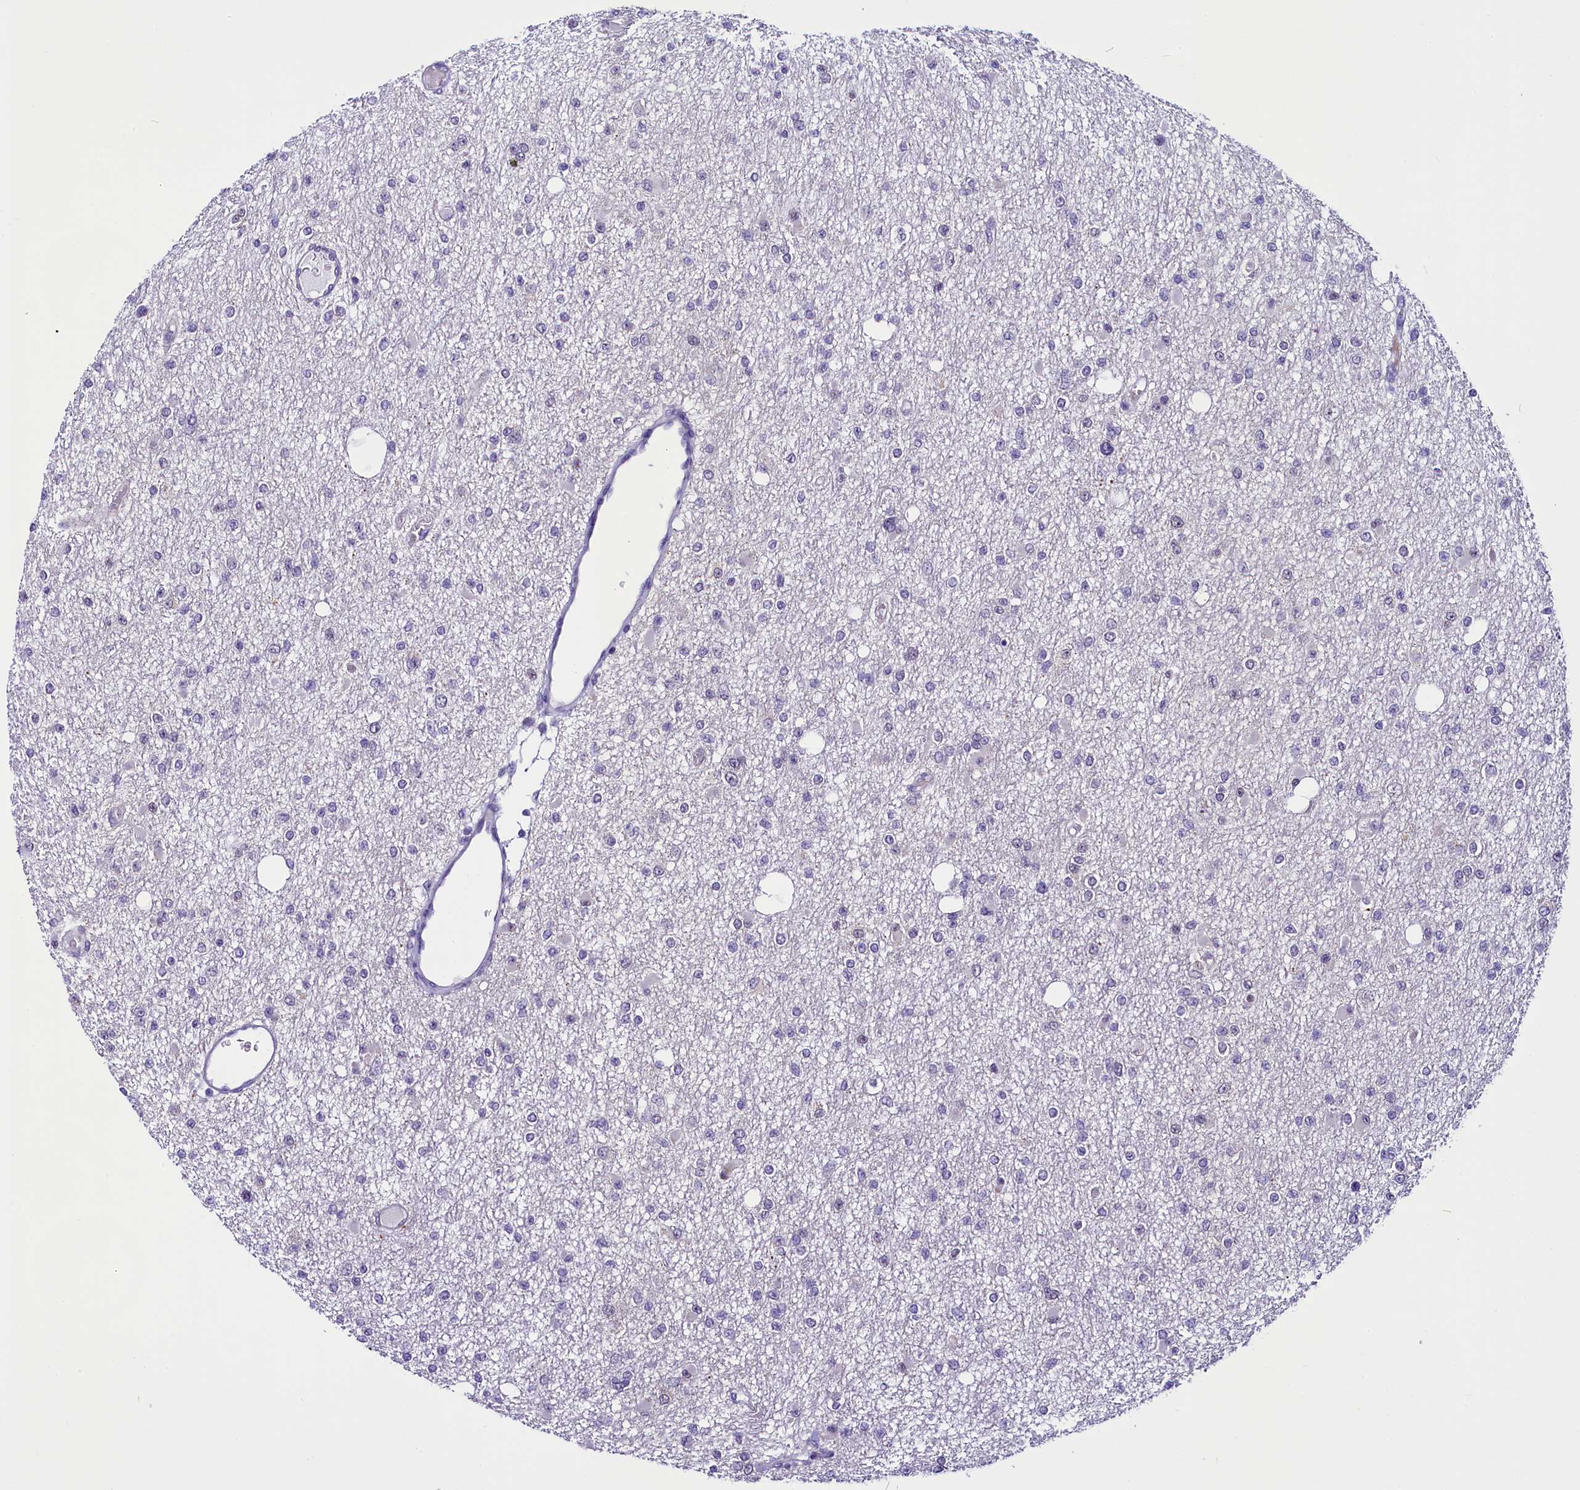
{"staining": {"intensity": "negative", "quantity": "none", "location": "none"}, "tissue": "glioma", "cell_type": "Tumor cells", "image_type": "cancer", "snomed": [{"axis": "morphology", "description": "Glioma, malignant, Low grade"}, {"axis": "topography", "description": "Brain"}], "caption": "DAB (3,3'-diaminobenzidine) immunohistochemical staining of malignant glioma (low-grade) displays no significant staining in tumor cells.", "gene": "CCDC106", "patient": {"sex": "female", "age": 22}}